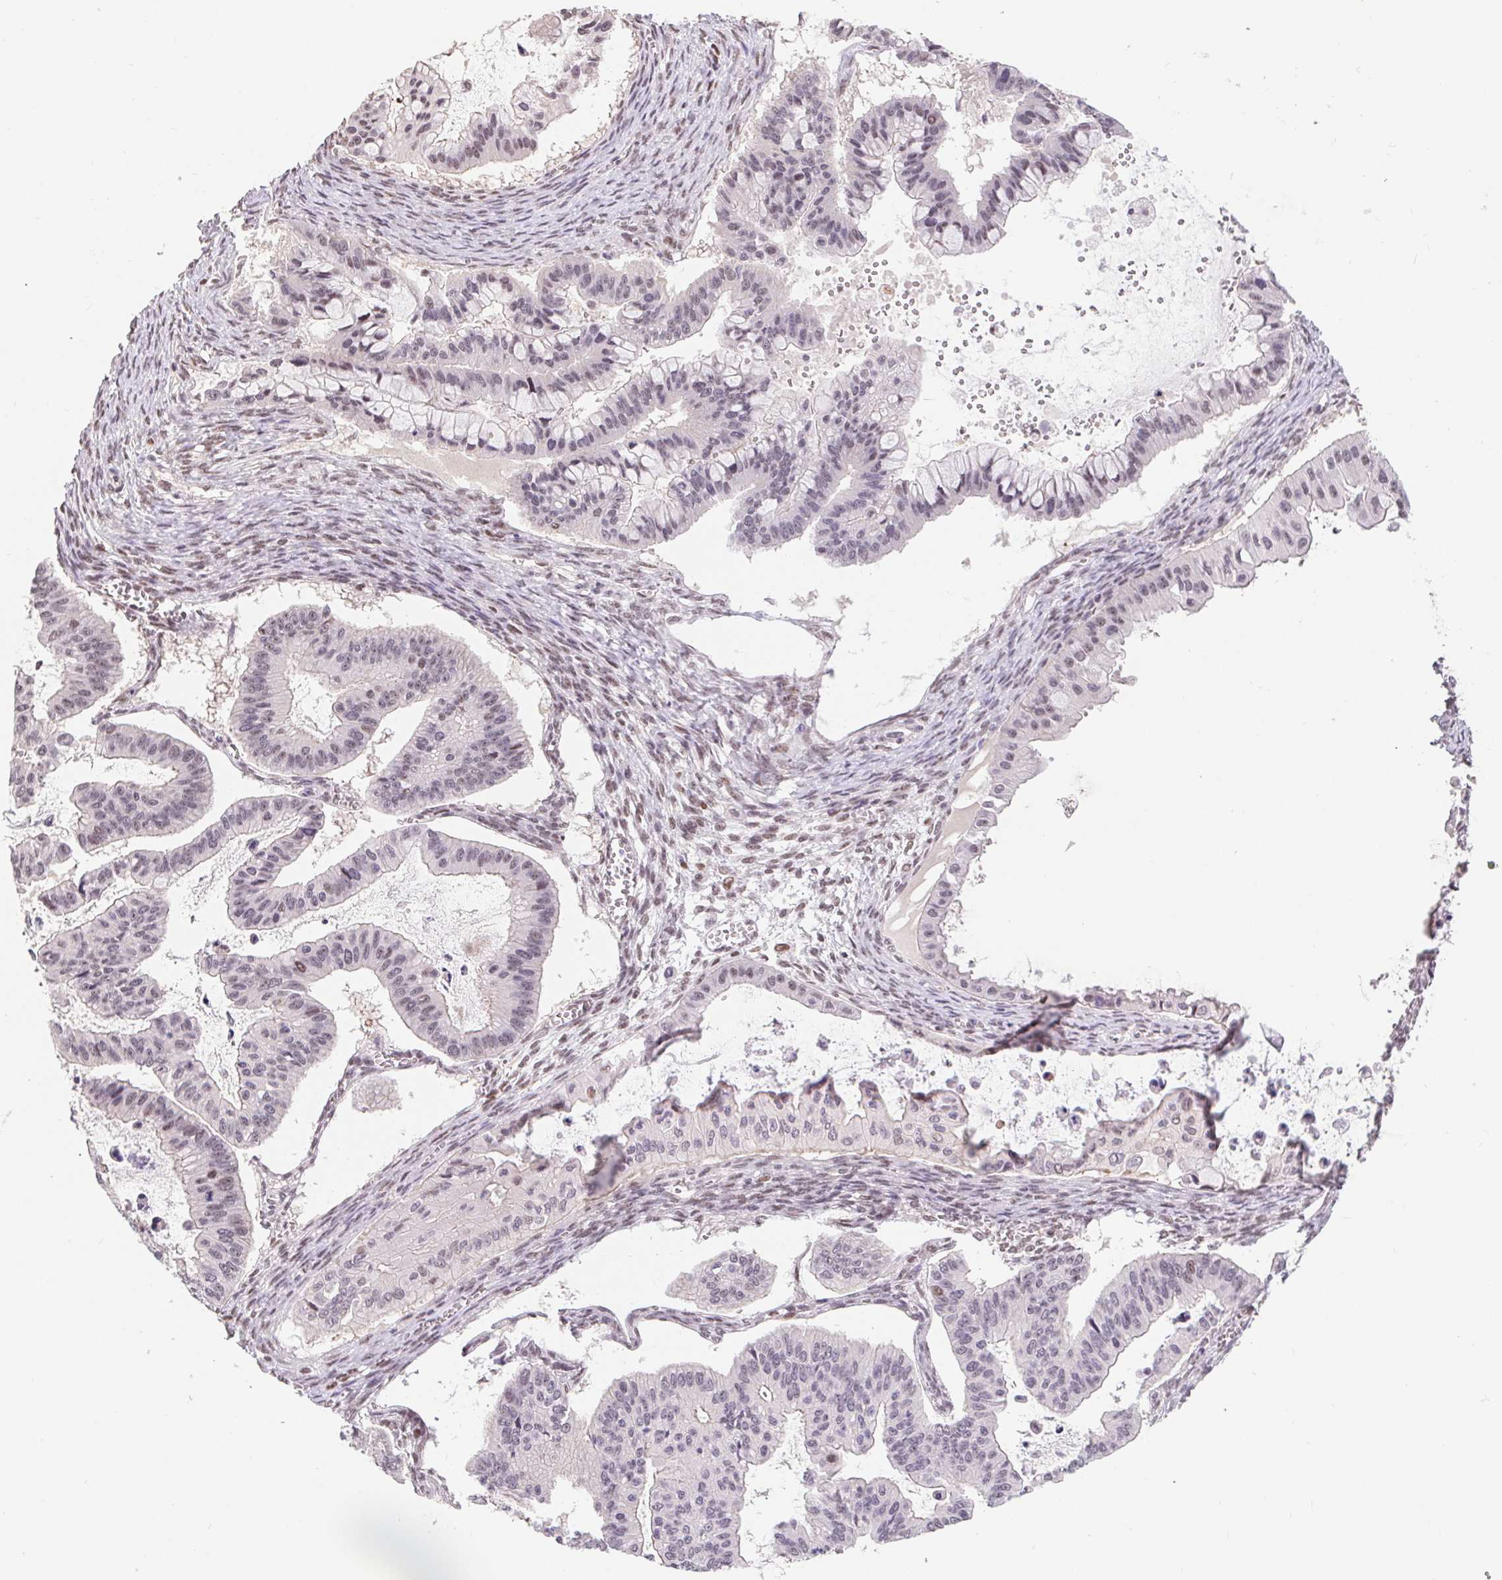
{"staining": {"intensity": "weak", "quantity": "<25%", "location": "nuclear"}, "tissue": "ovarian cancer", "cell_type": "Tumor cells", "image_type": "cancer", "snomed": [{"axis": "morphology", "description": "Cystadenocarcinoma, mucinous, NOS"}, {"axis": "topography", "description": "Ovary"}], "caption": "An immunohistochemistry micrograph of mucinous cystadenocarcinoma (ovarian) is shown. There is no staining in tumor cells of mucinous cystadenocarcinoma (ovarian).", "gene": "CAND1", "patient": {"sex": "female", "age": 72}}